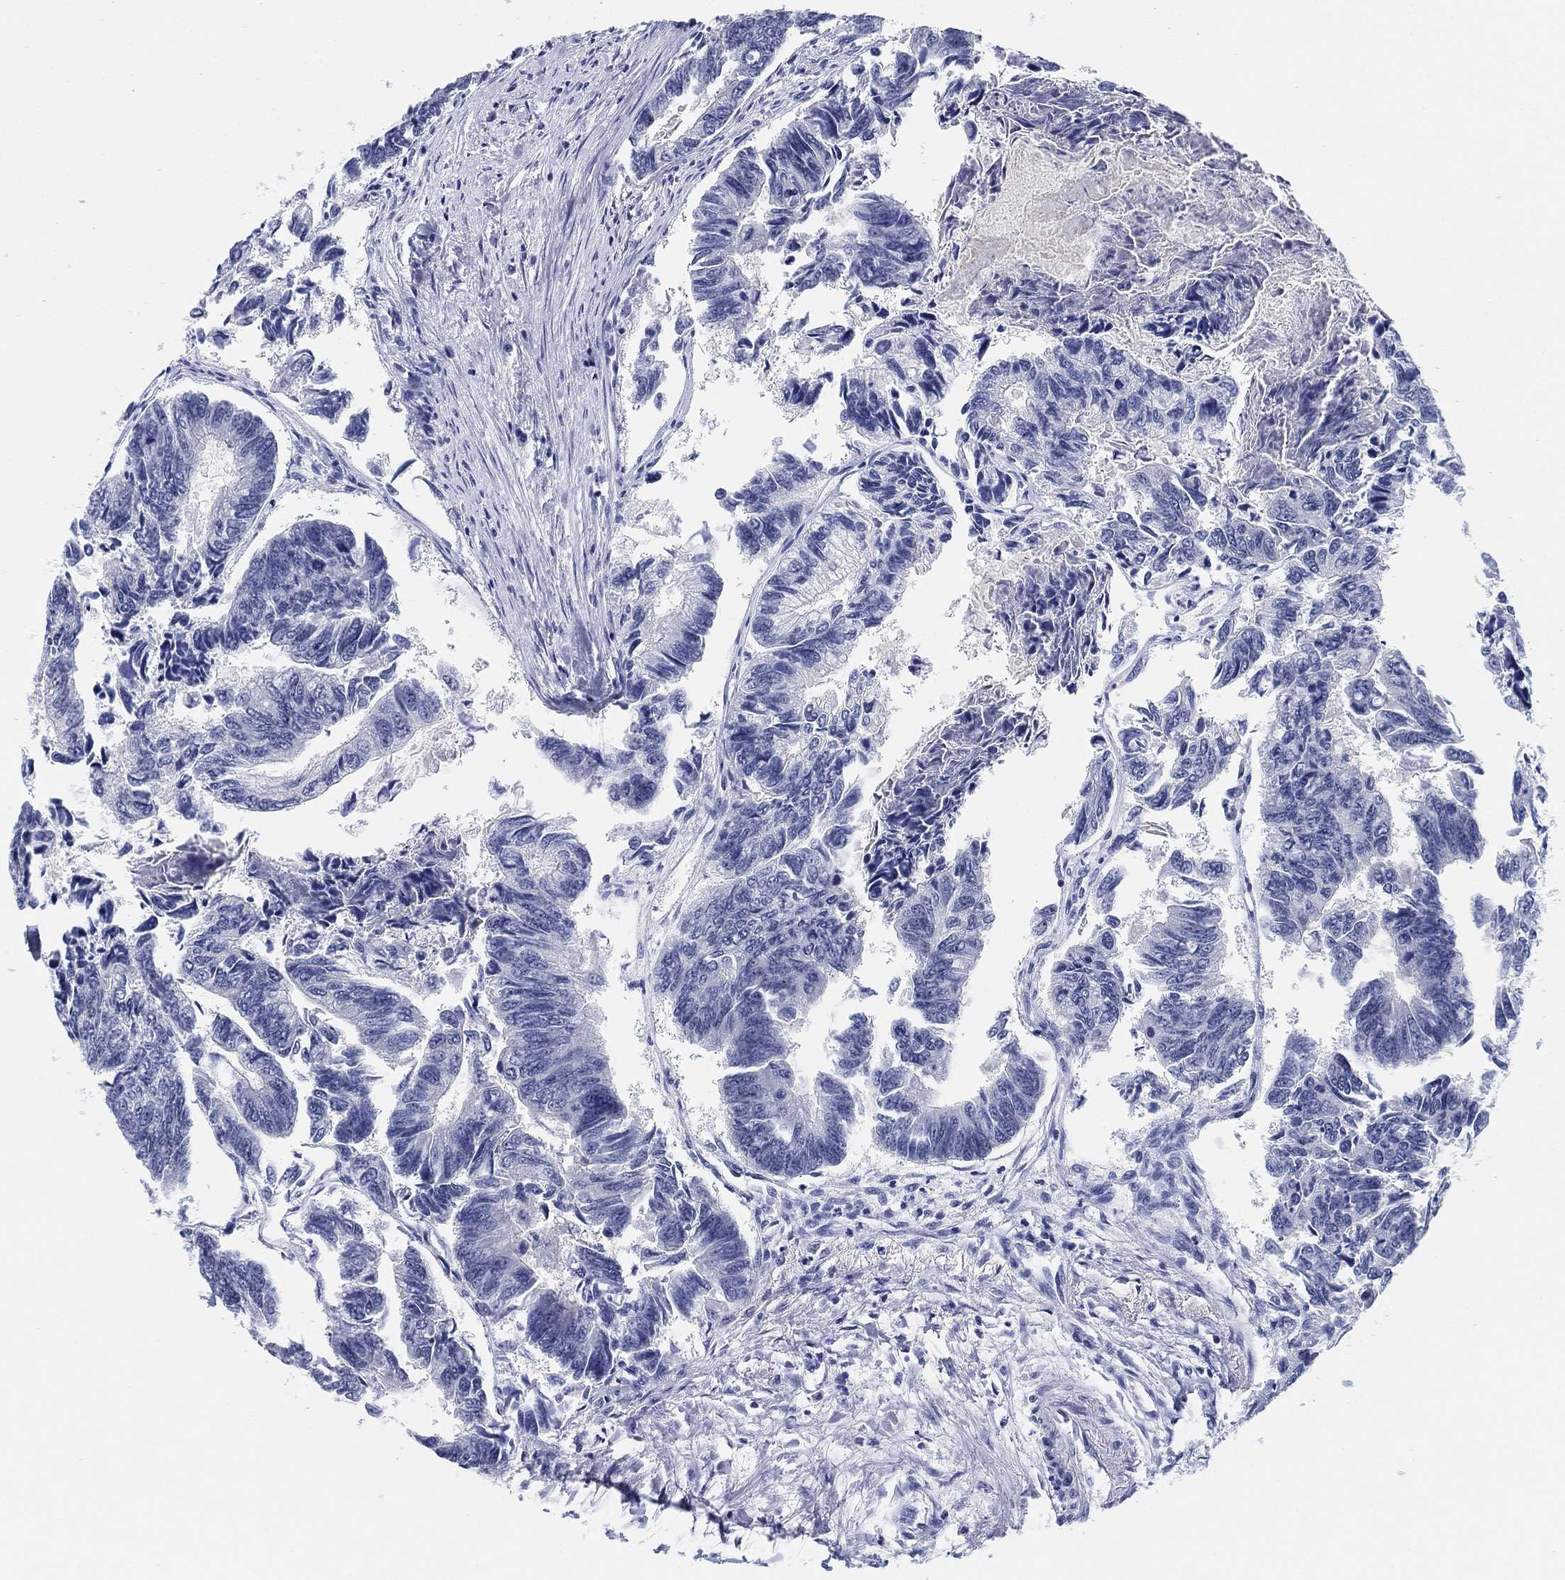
{"staining": {"intensity": "negative", "quantity": "none", "location": "none"}, "tissue": "colorectal cancer", "cell_type": "Tumor cells", "image_type": "cancer", "snomed": [{"axis": "morphology", "description": "Adenocarcinoma, NOS"}, {"axis": "topography", "description": "Colon"}], "caption": "Image shows no protein positivity in tumor cells of adenocarcinoma (colorectal) tissue.", "gene": "CLUL1", "patient": {"sex": "female", "age": 65}}